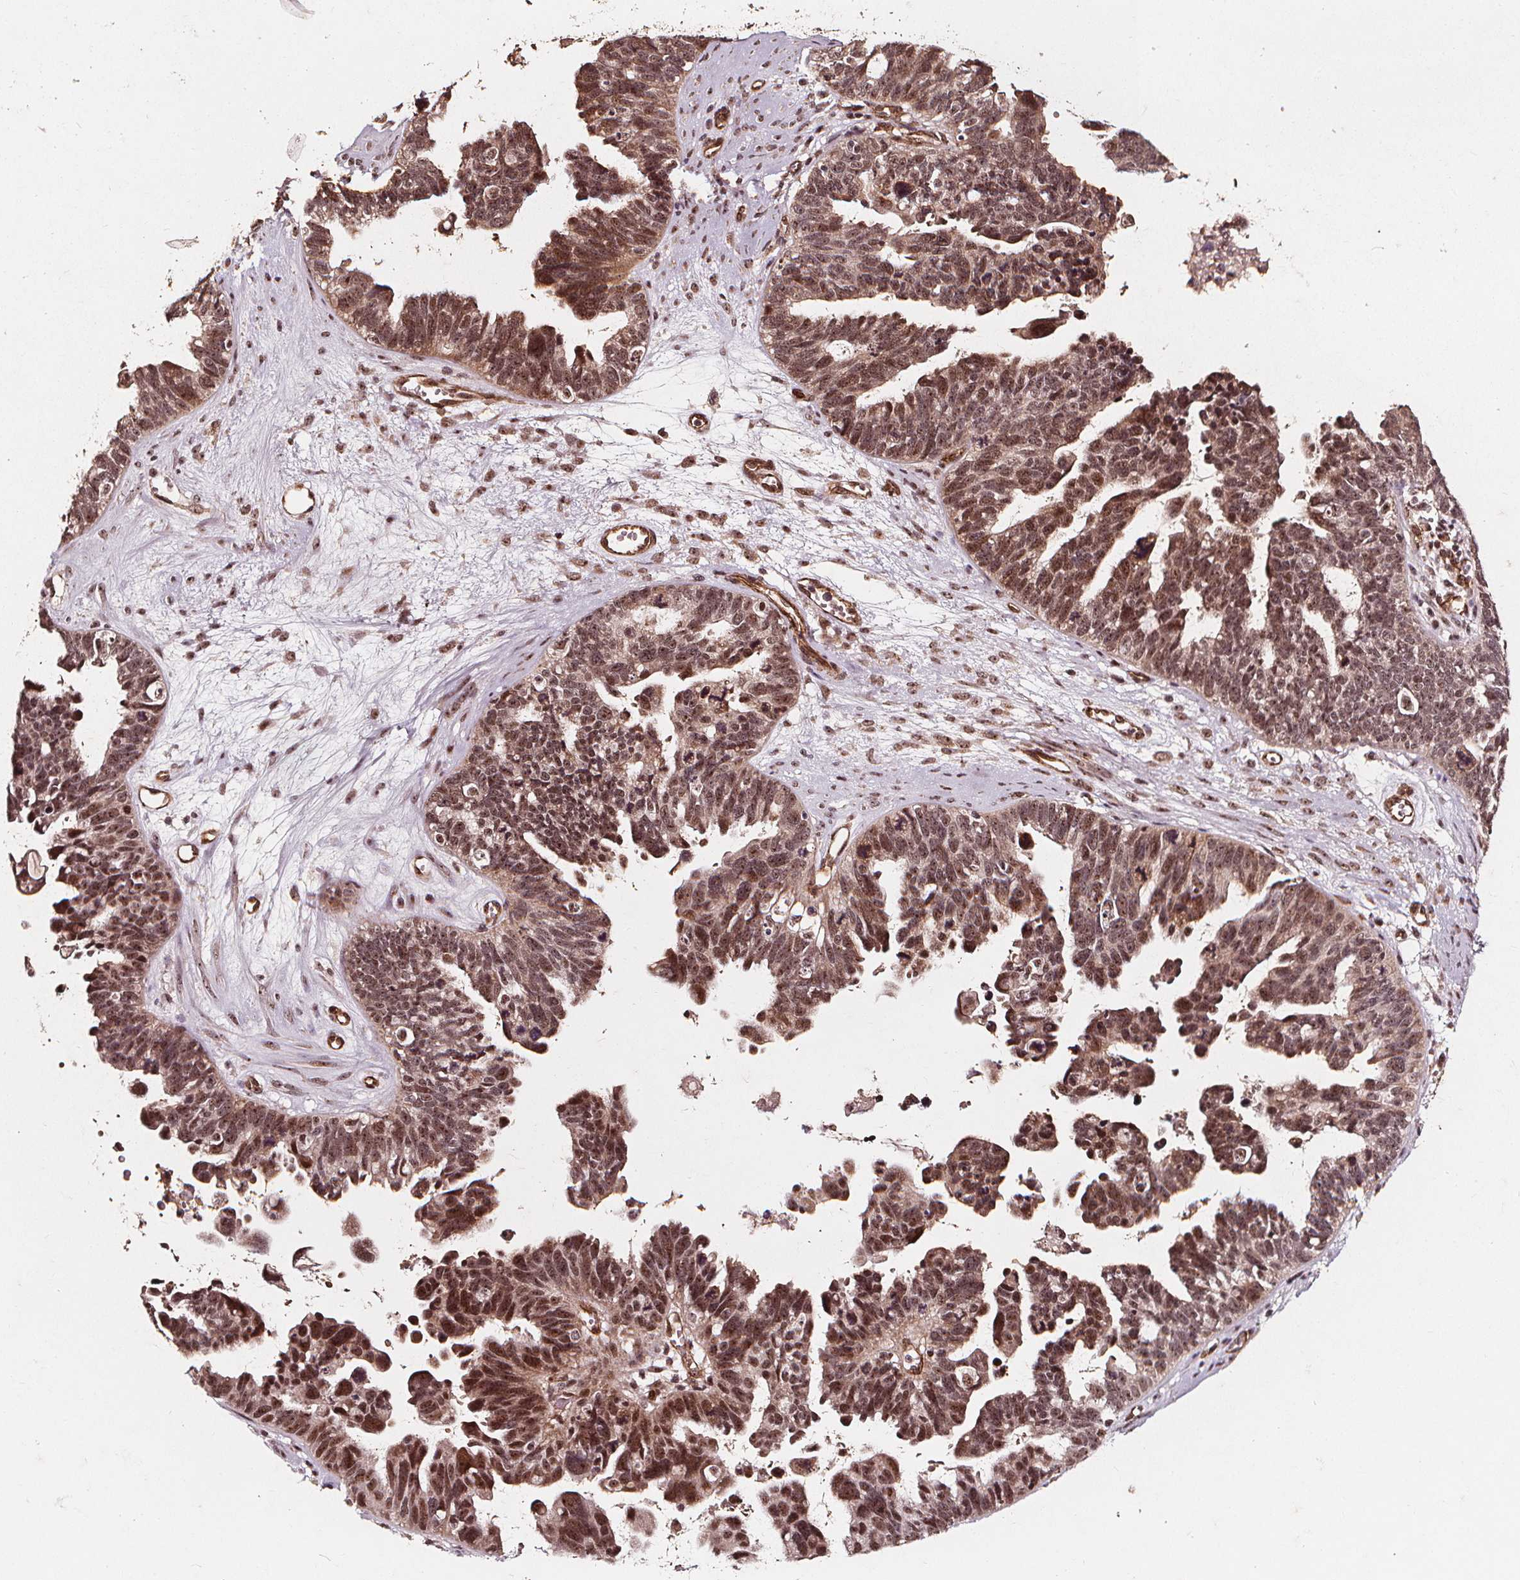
{"staining": {"intensity": "moderate", "quantity": ">75%", "location": "nuclear"}, "tissue": "ovarian cancer", "cell_type": "Tumor cells", "image_type": "cancer", "snomed": [{"axis": "morphology", "description": "Cystadenocarcinoma, serous, NOS"}, {"axis": "topography", "description": "Ovary"}], "caption": "Immunohistochemistry of ovarian cancer (serous cystadenocarcinoma) displays medium levels of moderate nuclear expression in approximately >75% of tumor cells. (DAB IHC, brown staining for protein, blue staining for nuclei).", "gene": "EXOSC9", "patient": {"sex": "female", "age": 60}}